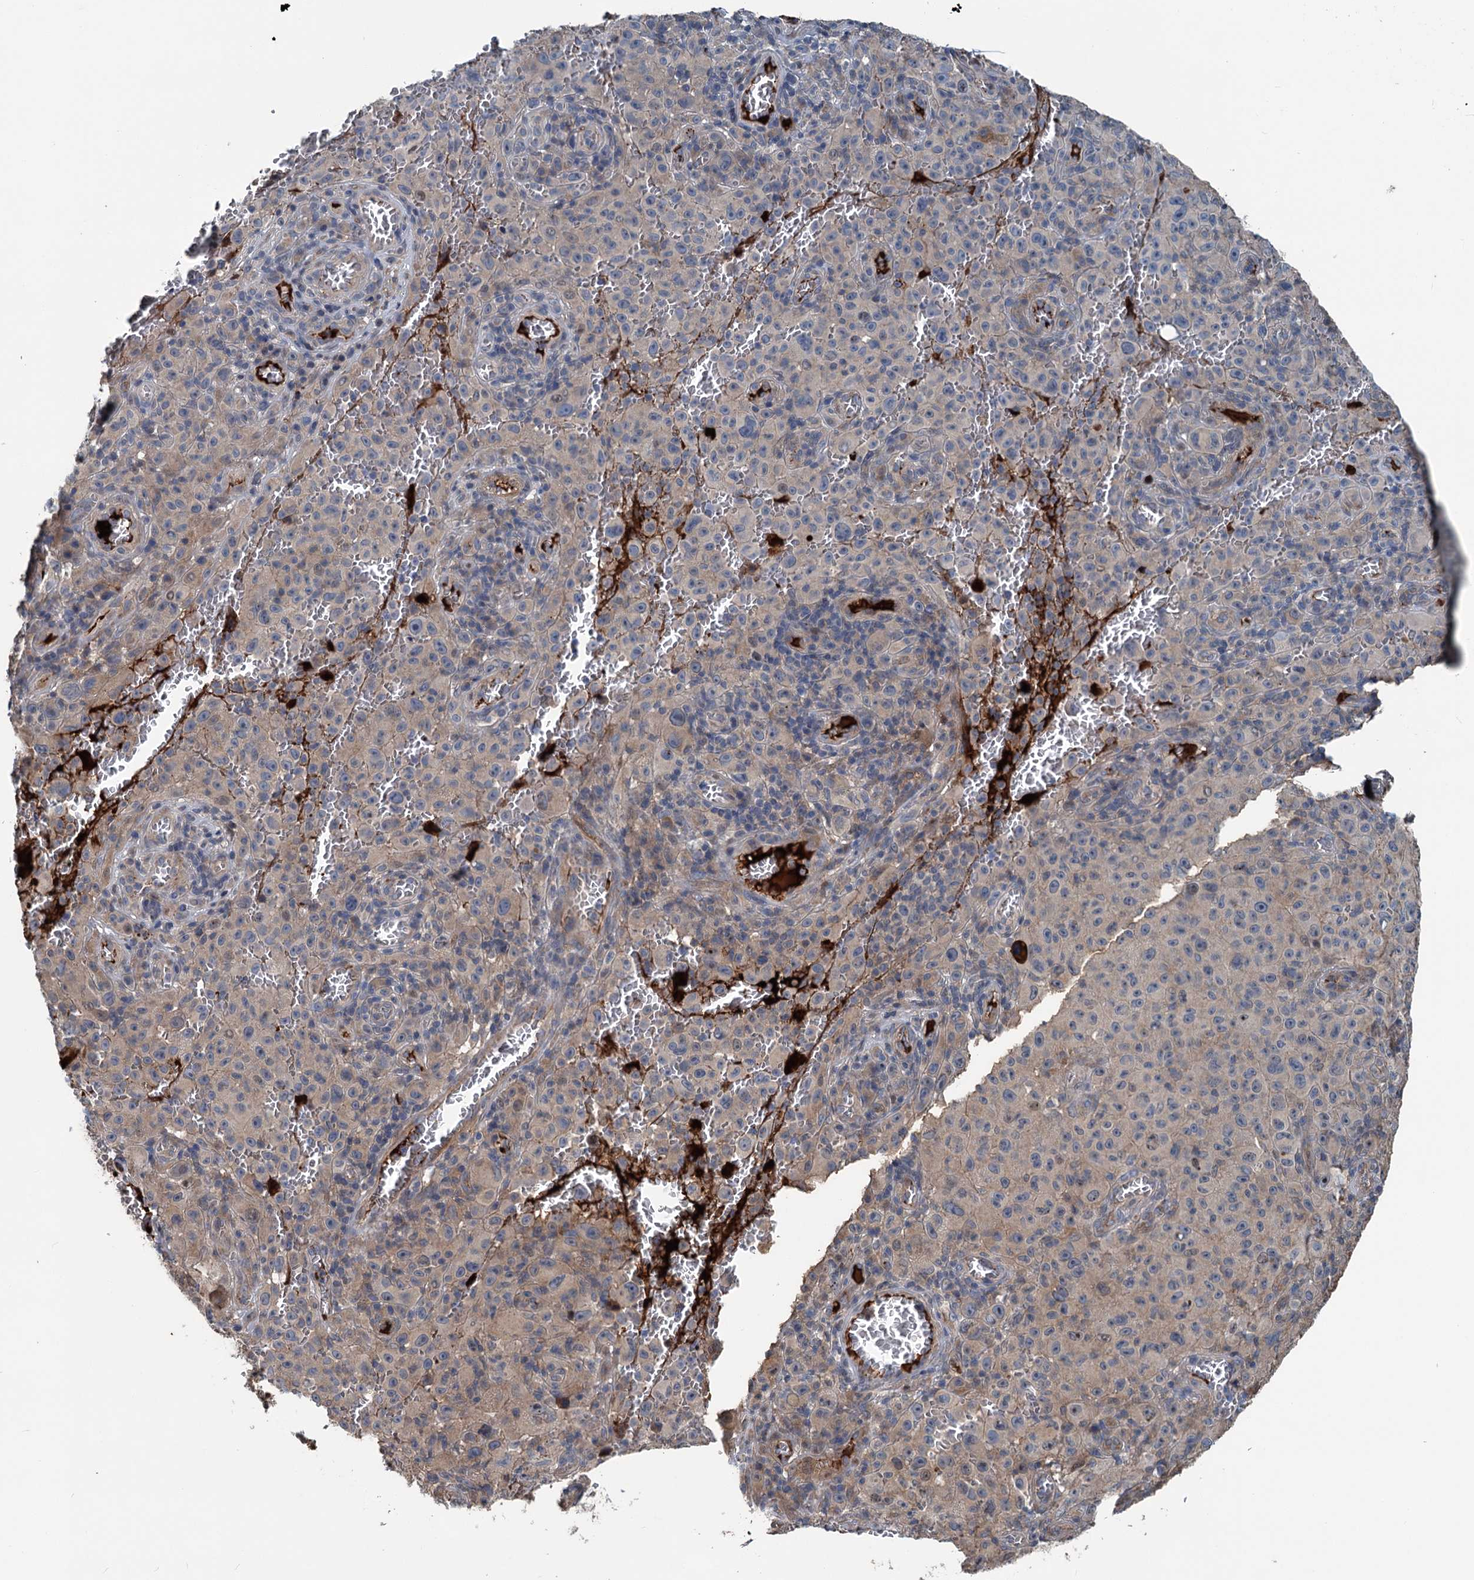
{"staining": {"intensity": "weak", "quantity": "<25%", "location": "cytoplasmic/membranous"}, "tissue": "melanoma", "cell_type": "Tumor cells", "image_type": "cancer", "snomed": [{"axis": "morphology", "description": "Malignant melanoma, NOS"}, {"axis": "topography", "description": "Skin"}], "caption": "IHC of malignant melanoma demonstrates no positivity in tumor cells.", "gene": "TEDC1", "patient": {"sex": "female", "age": 82}}